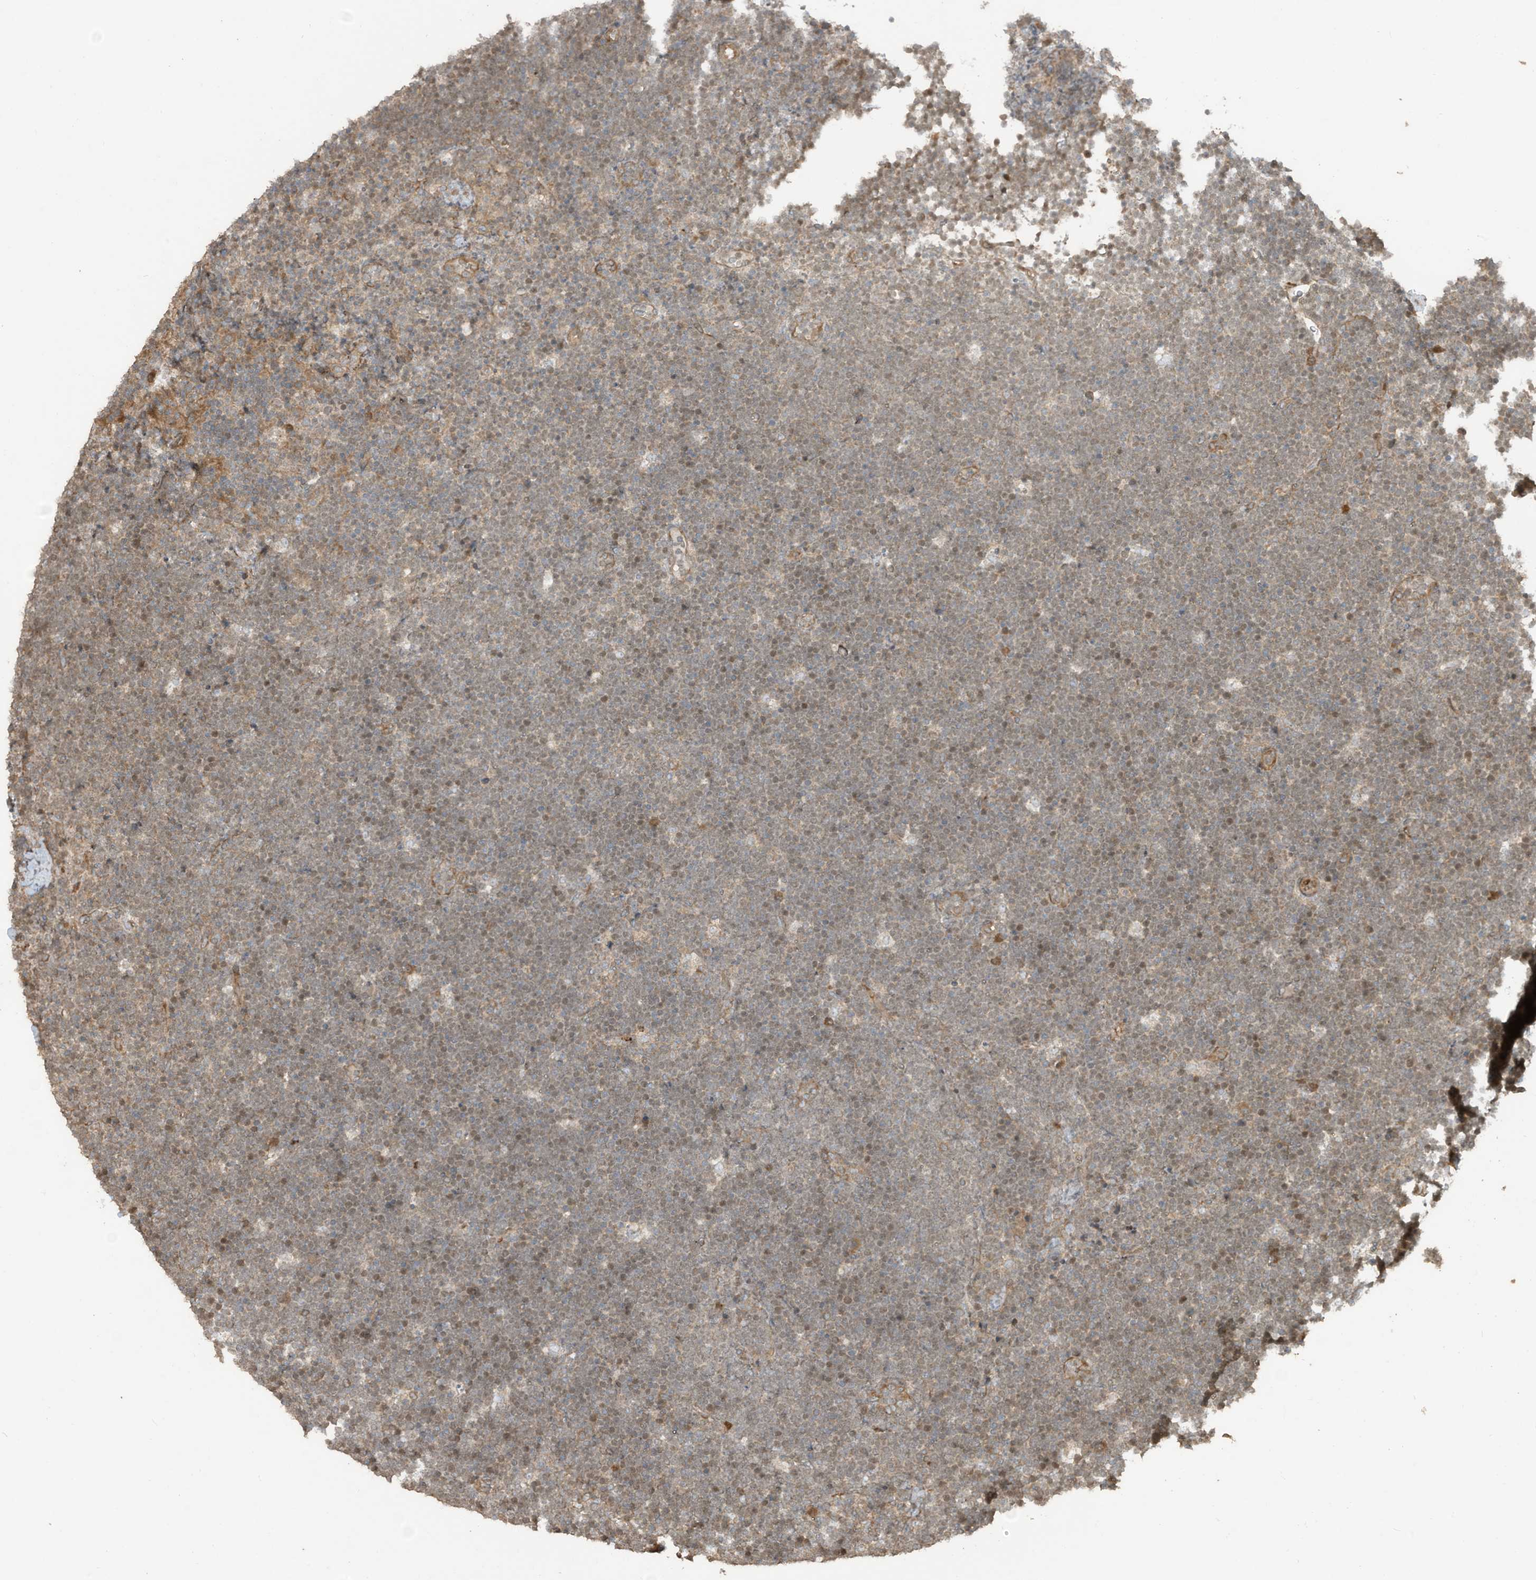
{"staining": {"intensity": "weak", "quantity": ">75%", "location": "cytoplasmic/membranous"}, "tissue": "lymphoma", "cell_type": "Tumor cells", "image_type": "cancer", "snomed": [{"axis": "morphology", "description": "Malignant lymphoma, non-Hodgkin's type, High grade"}, {"axis": "topography", "description": "Lymph node"}], "caption": "DAB (3,3'-diaminobenzidine) immunohistochemical staining of lymphoma reveals weak cytoplasmic/membranous protein expression in about >75% of tumor cells.", "gene": "ZNF653", "patient": {"sex": "male", "age": 13}}